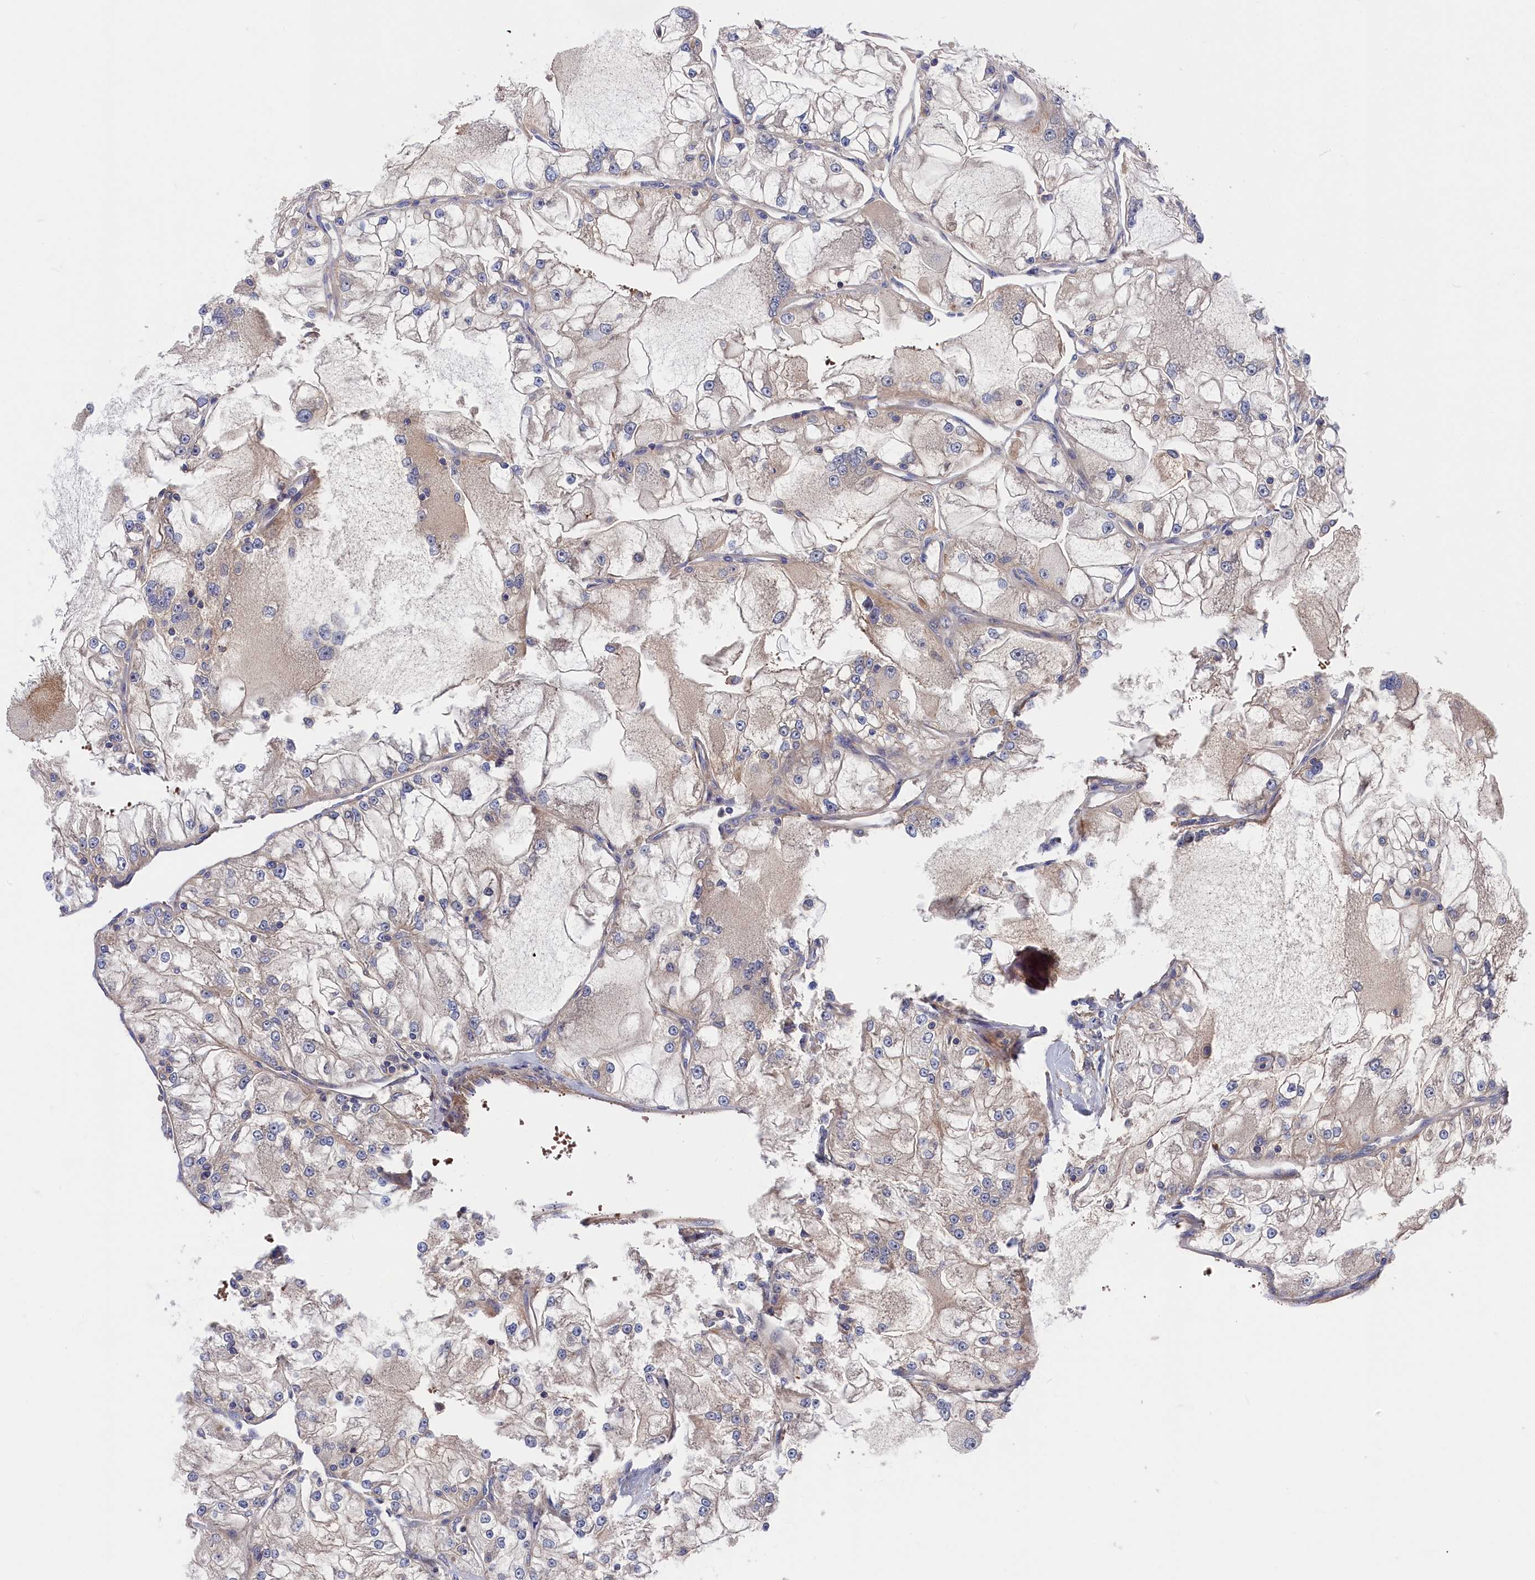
{"staining": {"intensity": "weak", "quantity": "<25%", "location": "cytoplasmic/membranous"}, "tissue": "renal cancer", "cell_type": "Tumor cells", "image_type": "cancer", "snomed": [{"axis": "morphology", "description": "Adenocarcinoma, NOS"}, {"axis": "topography", "description": "Kidney"}], "caption": "Tumor cells show no significant expression in adenocarcinoma (renal).", "gene": "LDHD", "patient": {"sex": "female", "age": 72}}